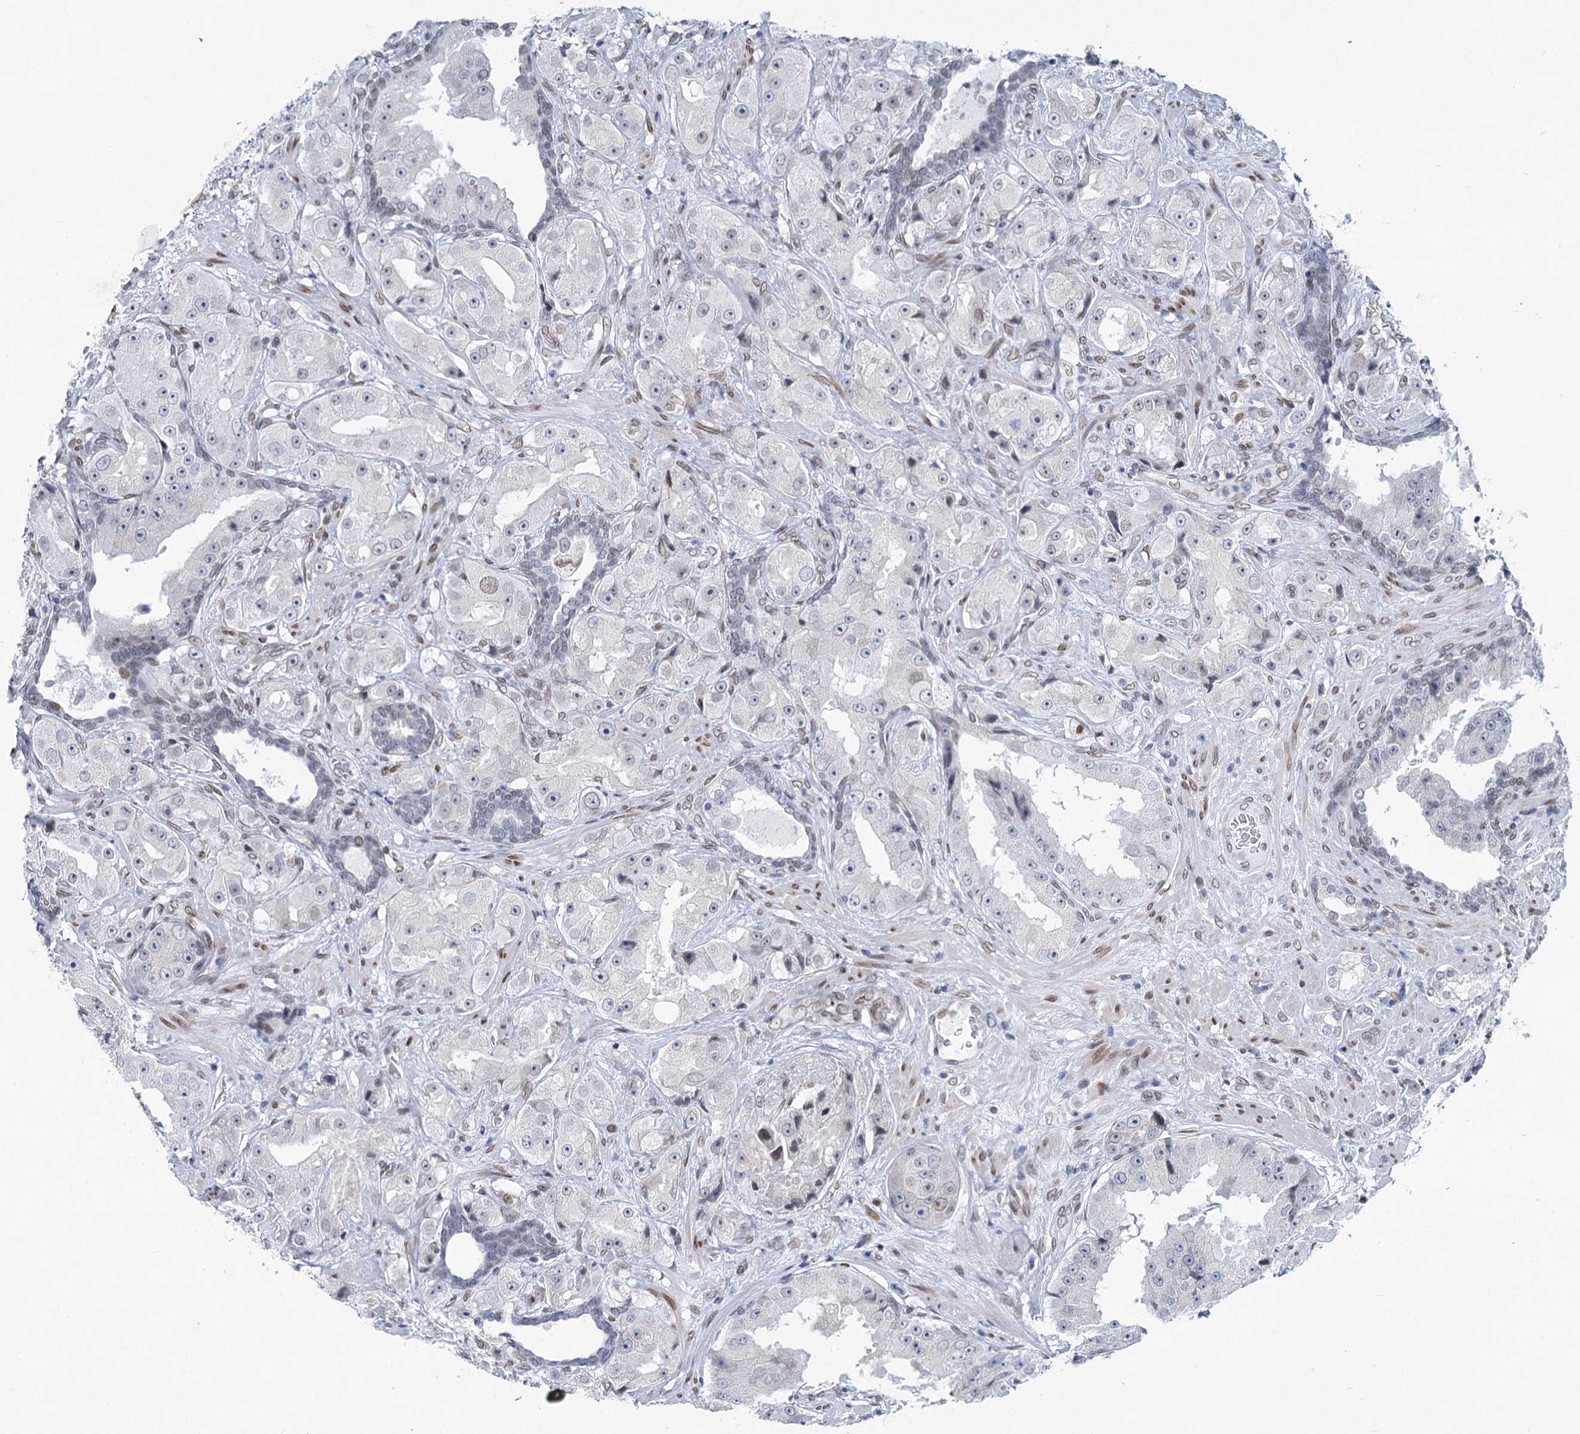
{"staining": {"intensity": "negative", "quantity": "none", "location": "none"}, "tissue": "prostate cancer", "cell_type": "Tumor cells", "image_type": "cancer", "snomed": [{"axis": "morphology", "description": "Adenocarcinoma, High grade"}, {"axis": "topography", "description": "Prostate"}], "caption": "Prostate cancer was stained to show a protein in brown. There is no significant positivity in tumor cells.", "gene": "PRSS35", "patient": {"sex": "male", "age": 73}}